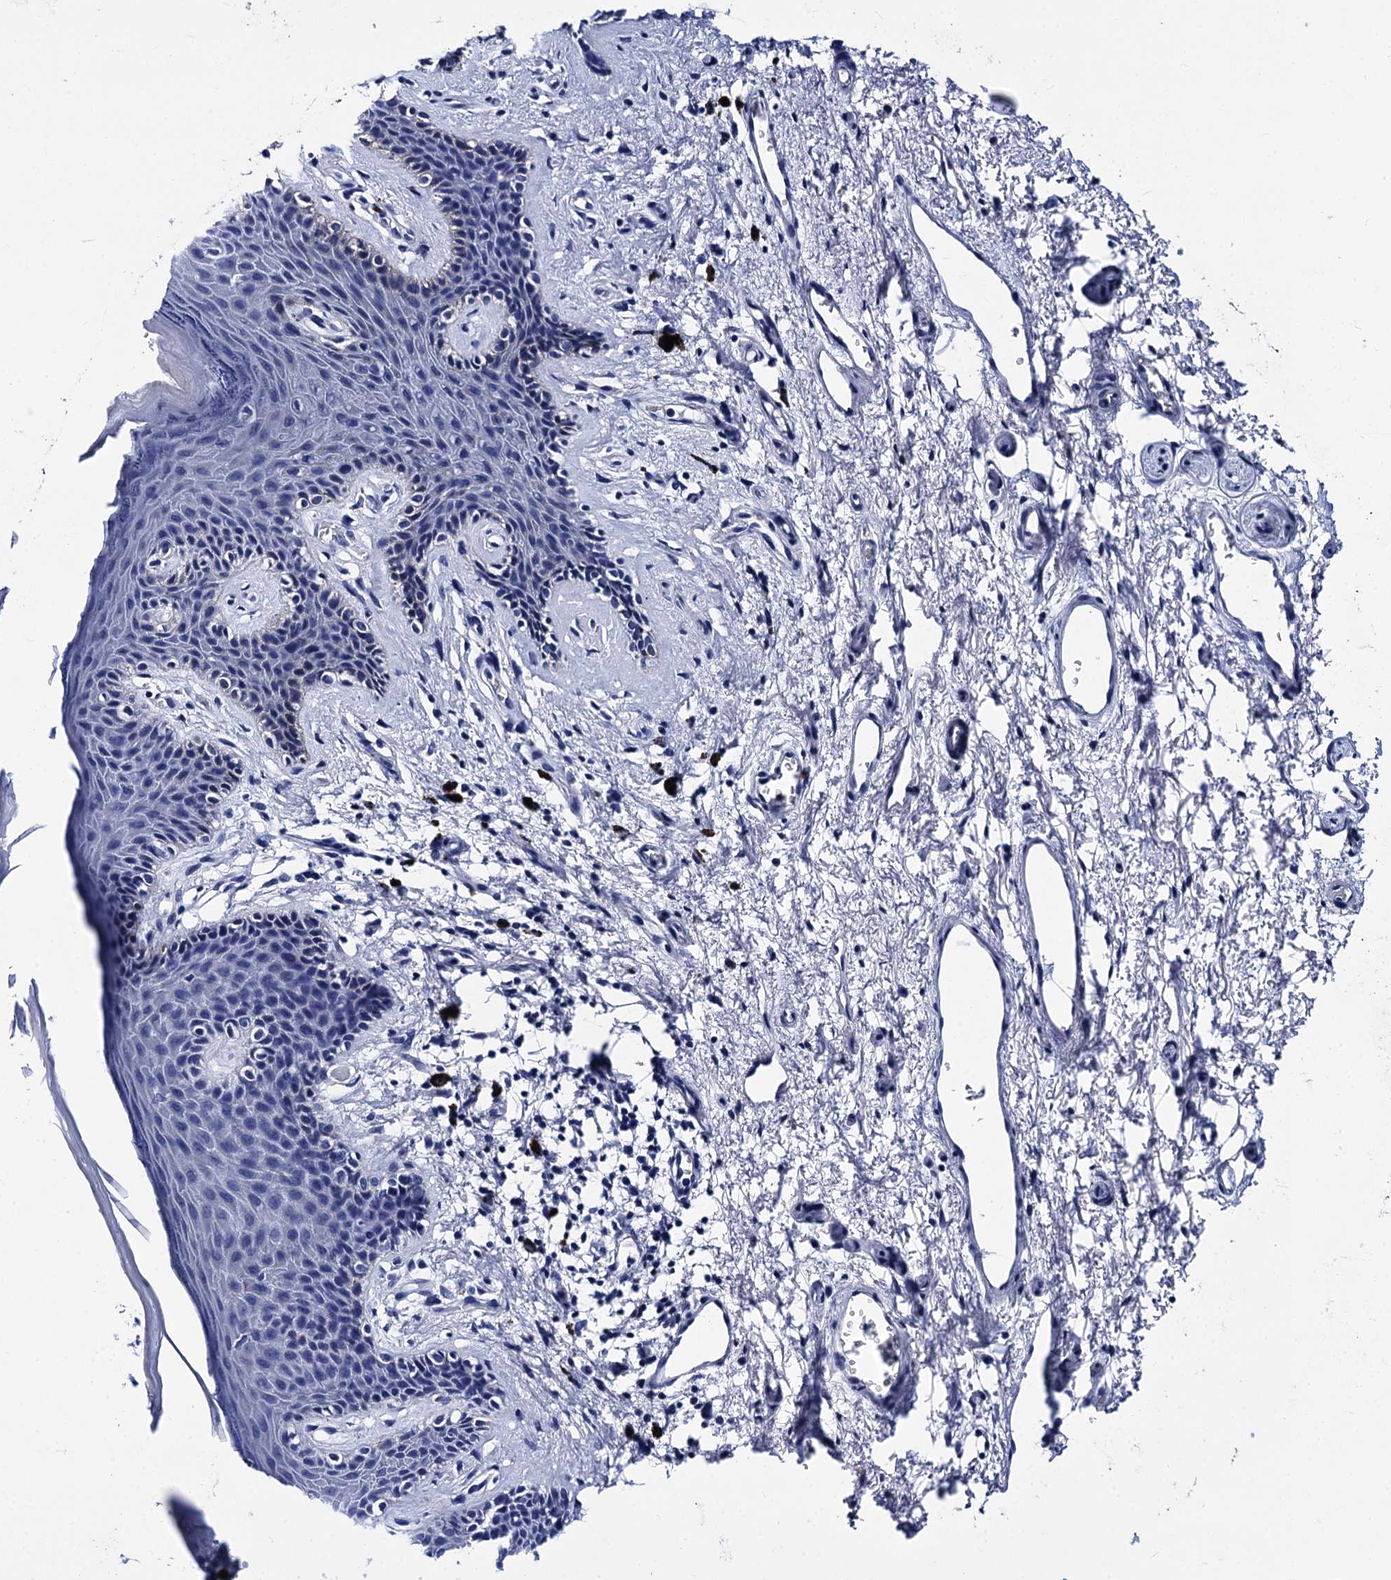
{"staining": {"intensity": "negative", "quantity": "none", "location": "none"}, "tissue": "skin", "cell_type": "Epidermal cells", "image_type": "normal", "snomed": [{"axis": "morphology", "description": "Normal tissue, NOS"}, {"axis": "topography", "description": "Anal"}], "caption": "DAB immunohistochemical staining of normal skin exhibits no significant staining in epidermal cells.", "gene": "MYBPC3", "patient": {"sex": "female", "age": 46}}